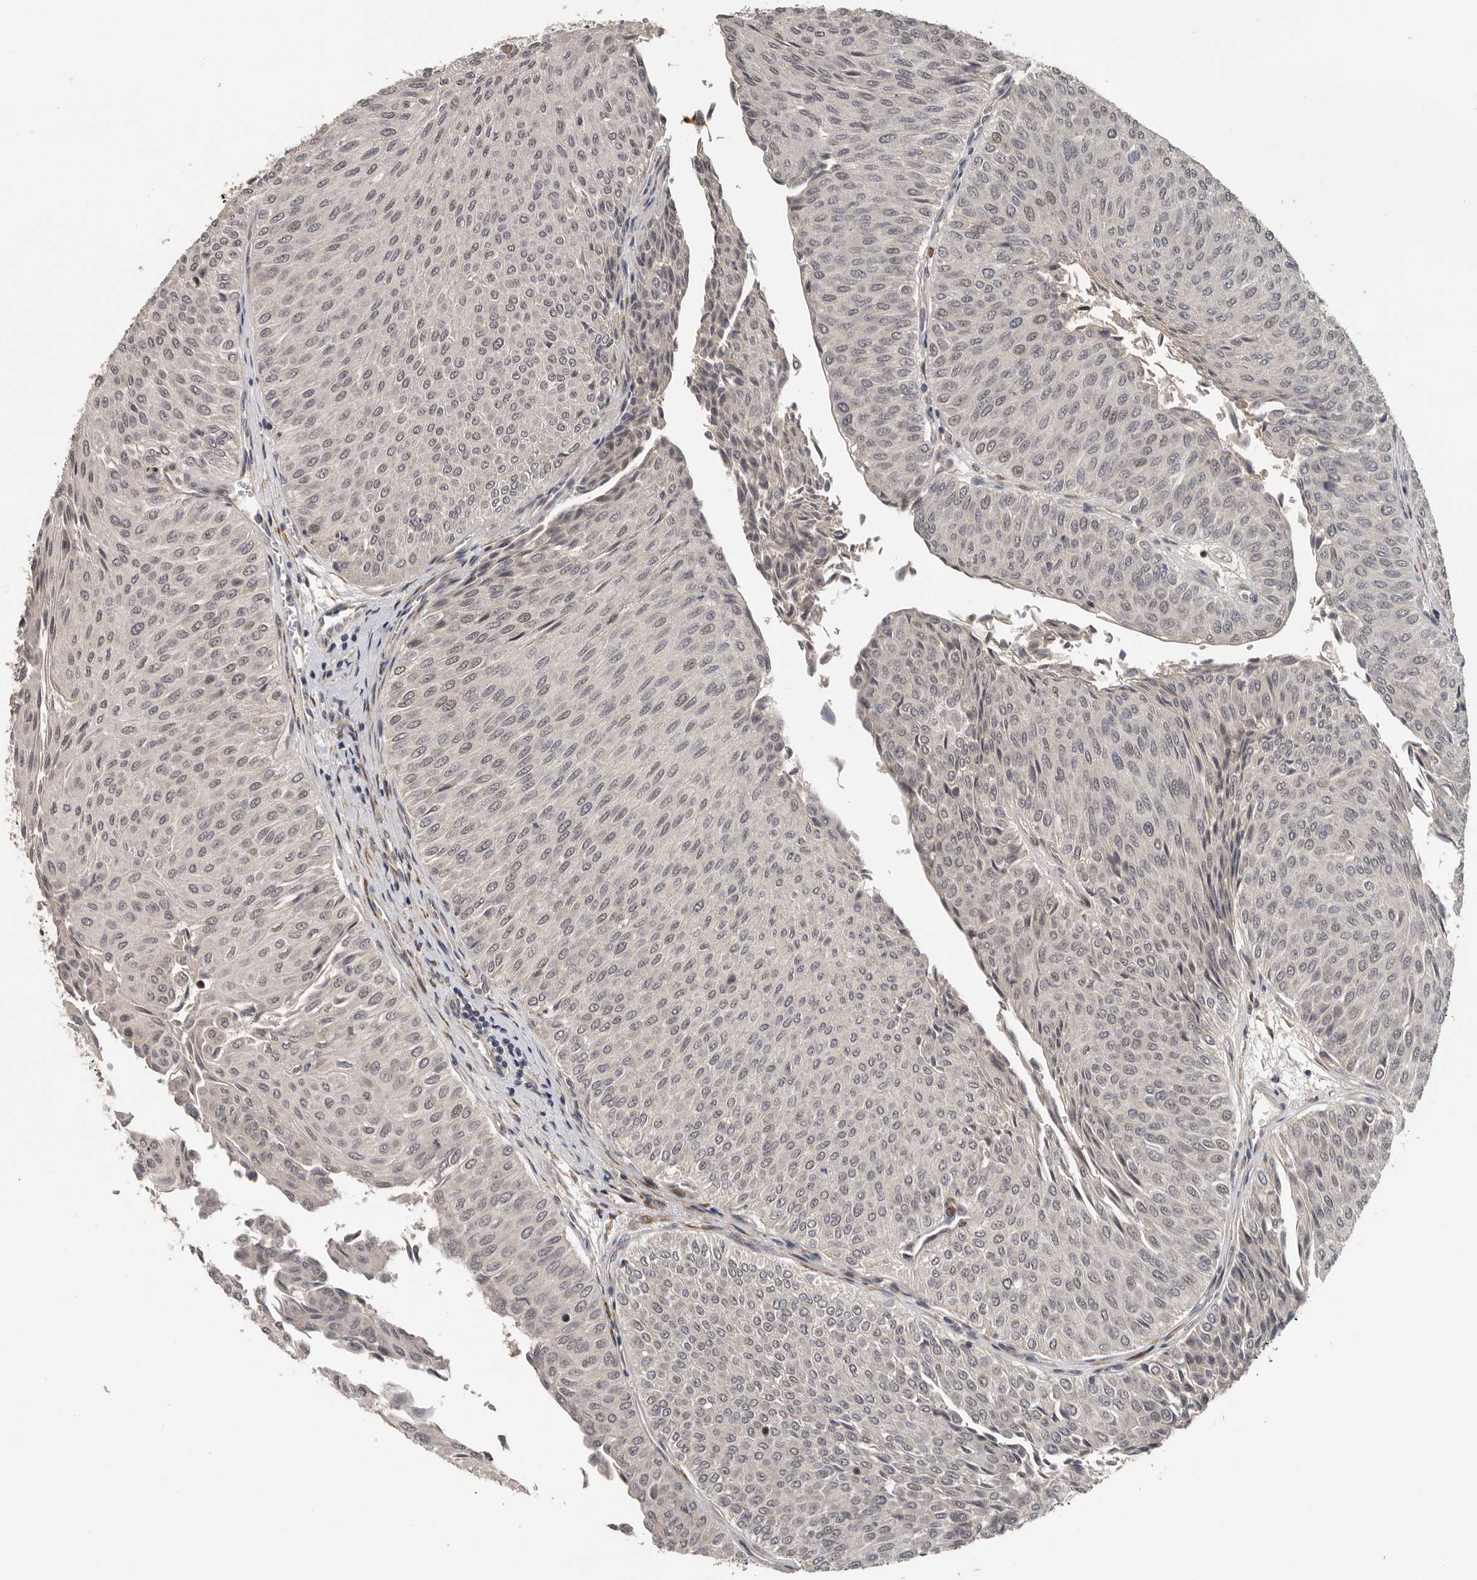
{"staining": {"intensity": "weak", "quantity": ">75%", "location": "nuclear"}, "tissue": "urothelial cancer", "cell_type": "Tumor cells", "image_type": "cancer", "snomed": [{"axis": "morphology", "description": "Urothelial carcinoma, Low grade"}, {"axis": "topography", "description": "Urinary bladder"}], "caption": "This is a histology image of immunohistochemistry staining of low-grade urothelial carcinoma, which shows weak expression in the nuclear of tumor cells.", "gene": "HENMT1", "patient": {"sex": "male", "age": 78}}